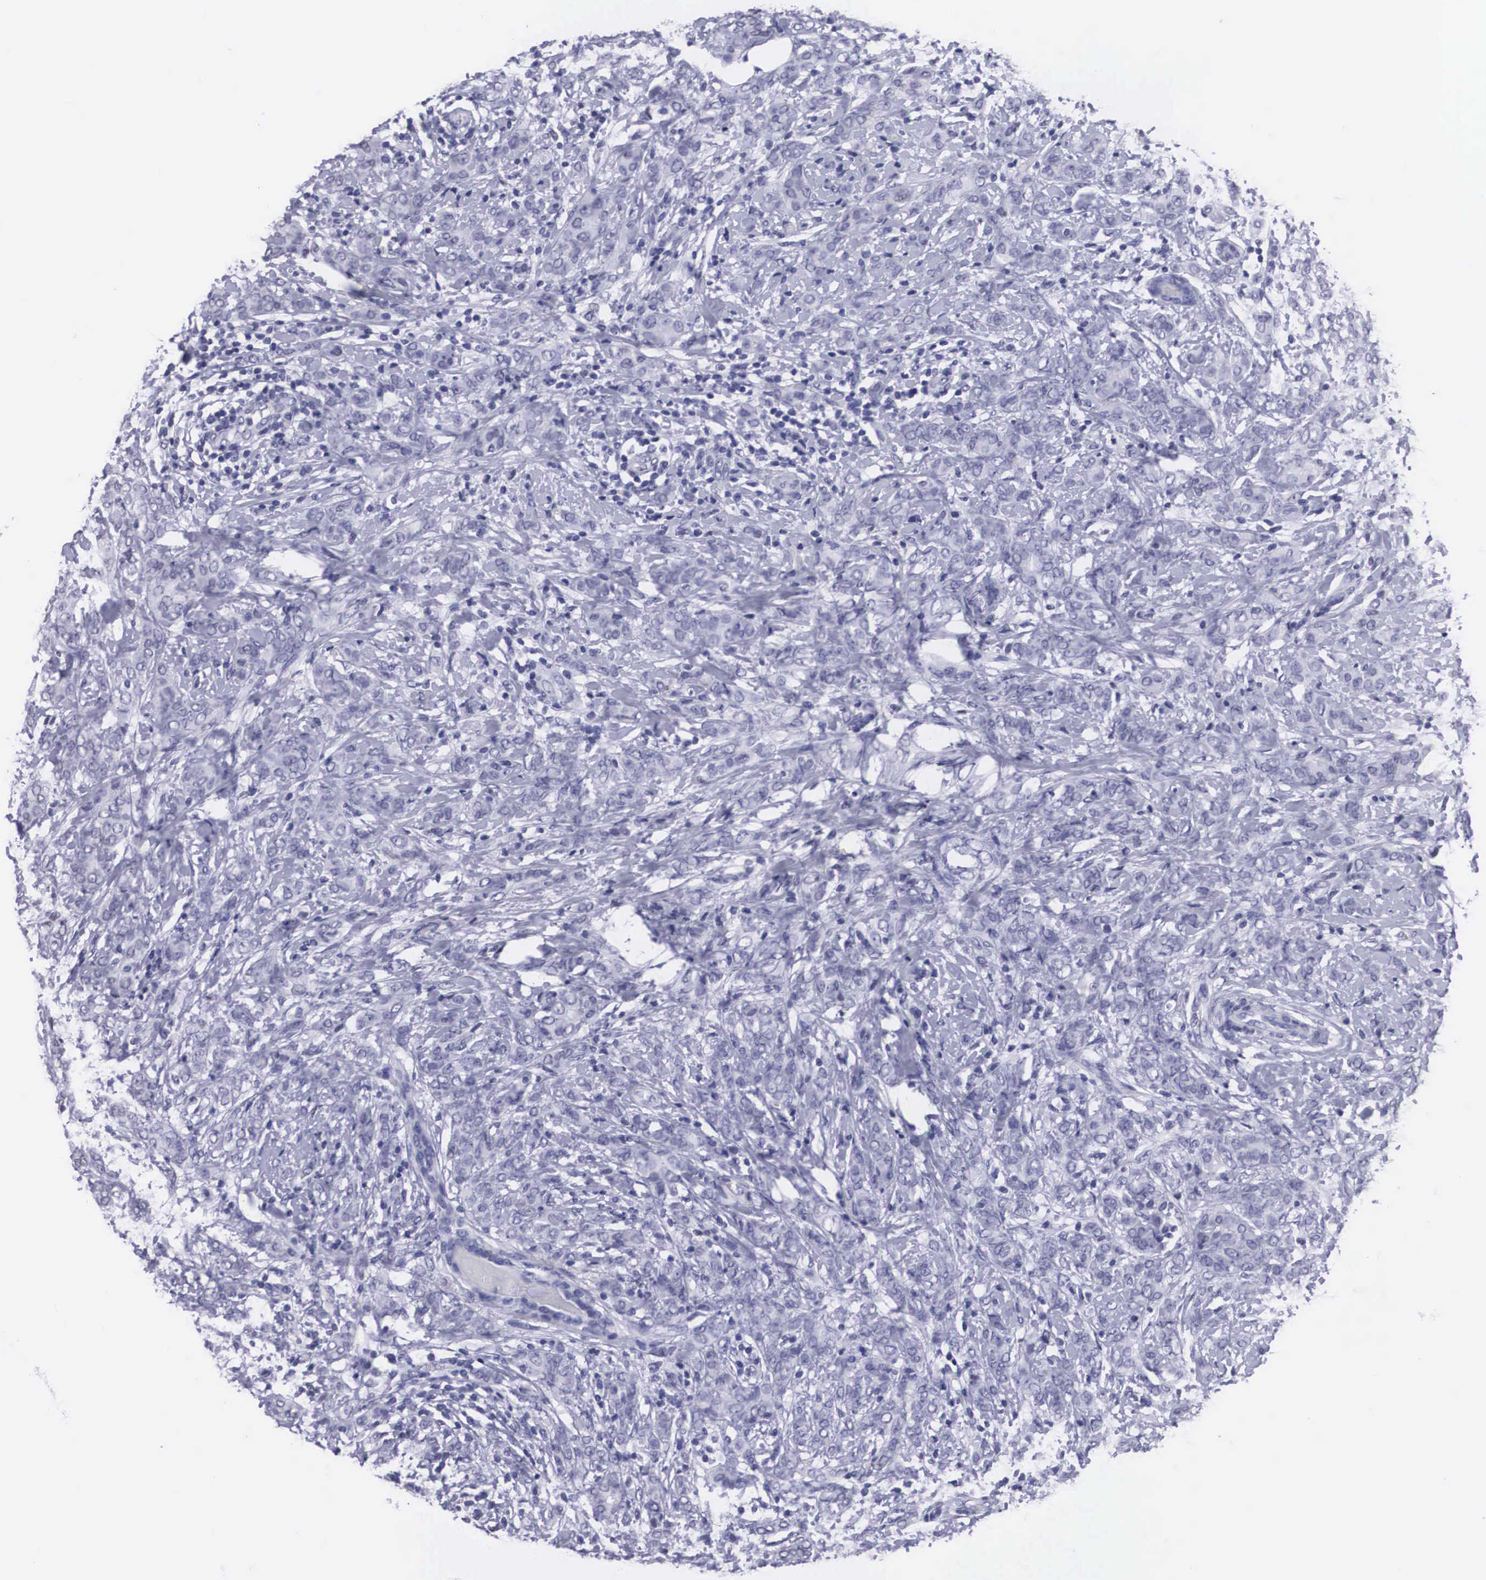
{"staining": {"intensity": "negative", "quantity": "none", "location": "none"}, "tissue": "breast cancer", "cell_type": "Tumor cells", "image_type": "cancer", "snomed": [{"axis": "morphology", "description": "Duct carcinoma"}, {"axis": "topography", "description": "Breast"}], "caption": "Immunohistochemical staining of human breast cancer (intraductal carcinoma) demonstrates no significant positivity in tumor cells.", "gene": "C22orf31", "patient": {"sex": "female", "age": 53}}